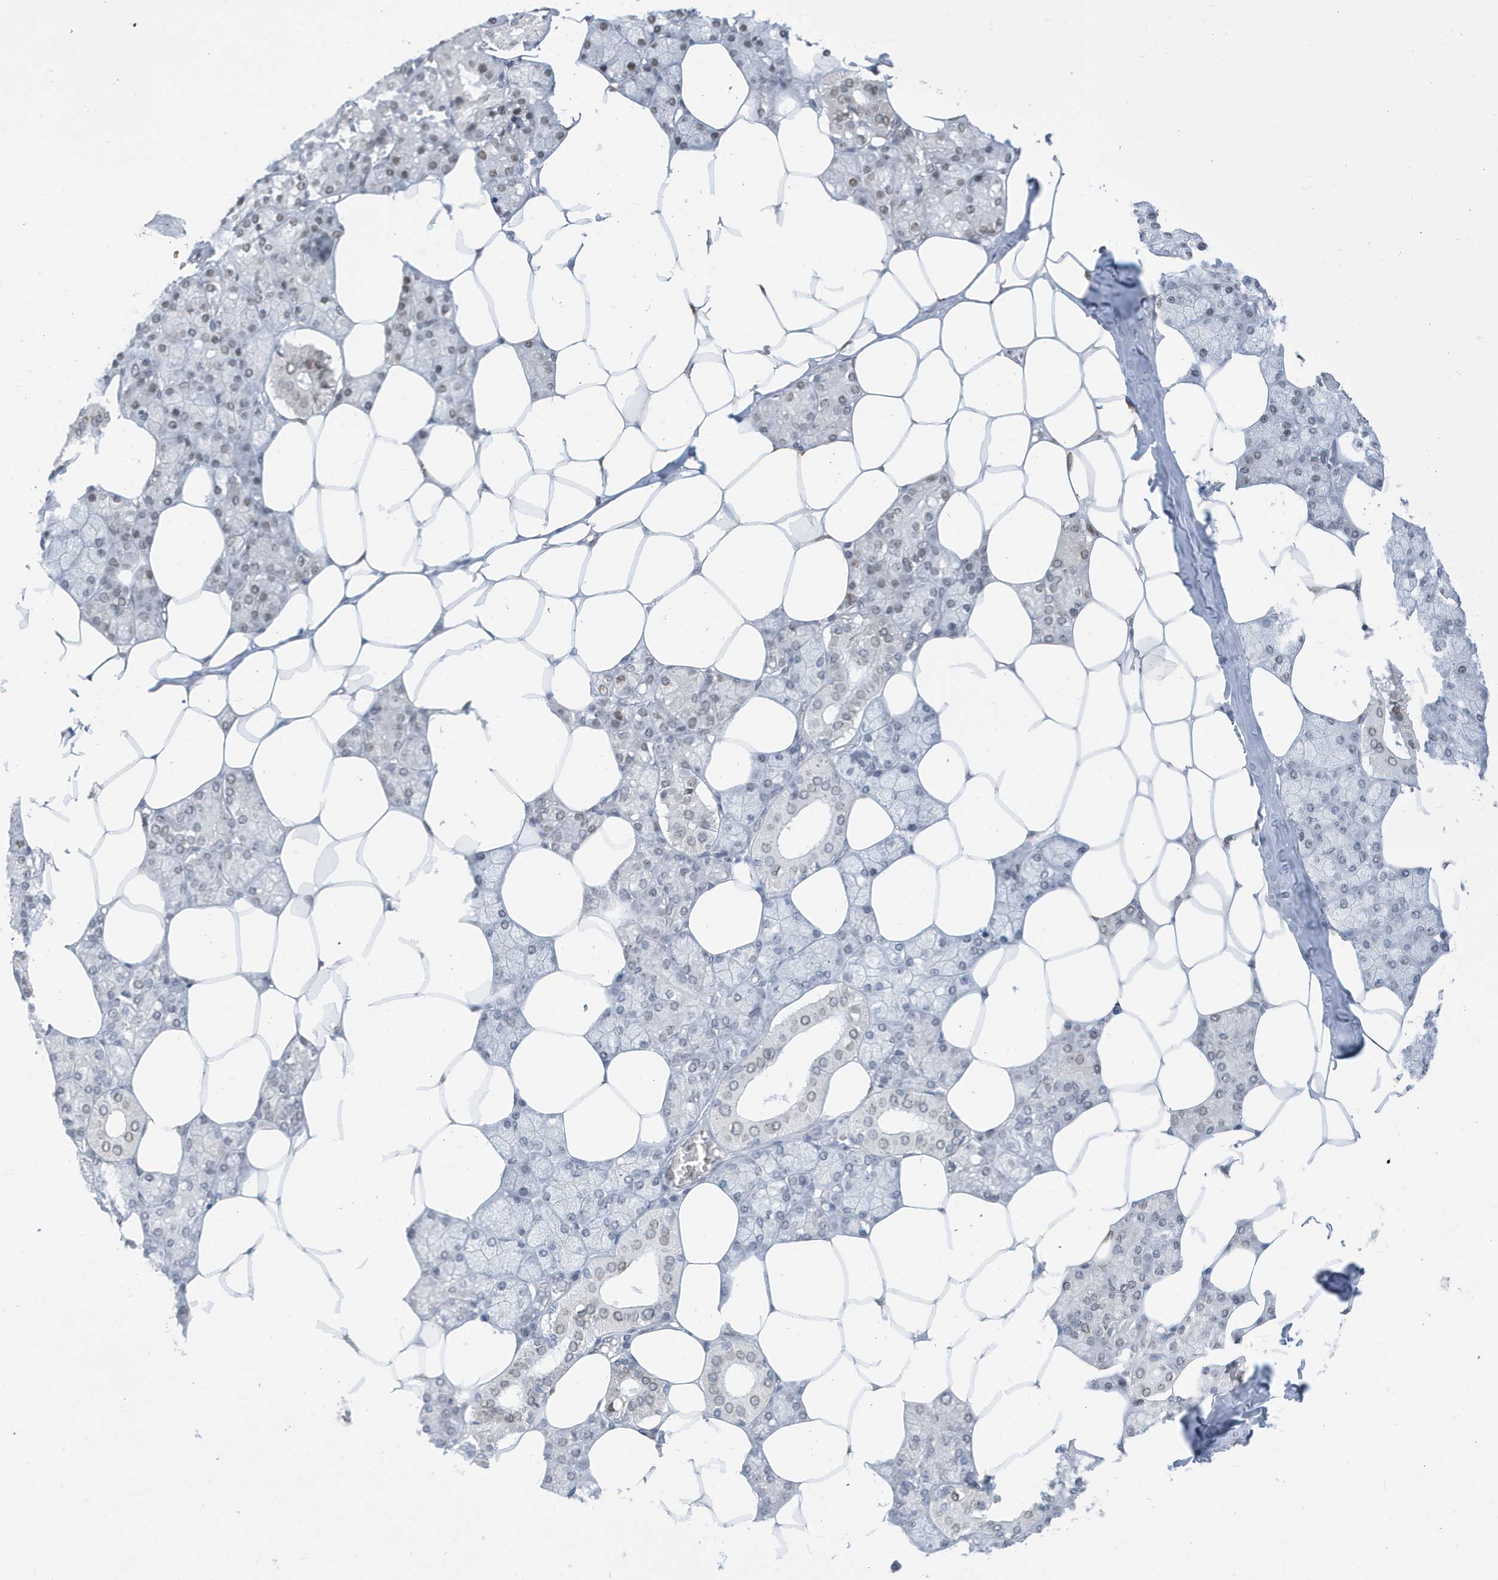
{"staining": {"intensity": "strong", "quantity": "25%-75%", "location": "nuclear"}, "tissue": "salivary gland", "cell_type": "Glandular cells", "image_type": "normal", "snomed": [{"axis": "morphology", "description": "Normal tissue, NOS"}, {"axis": "topography", "description": "Salivary gland"}], "caption": "Unremarkable salivary gland demonstrates strong nuclear positivity in approximately 25%-75% of glandular cells, visualized by immunohistochemistry.", "gene": "PCYT1A", "patient": {"sex": "male", "age": 62}}